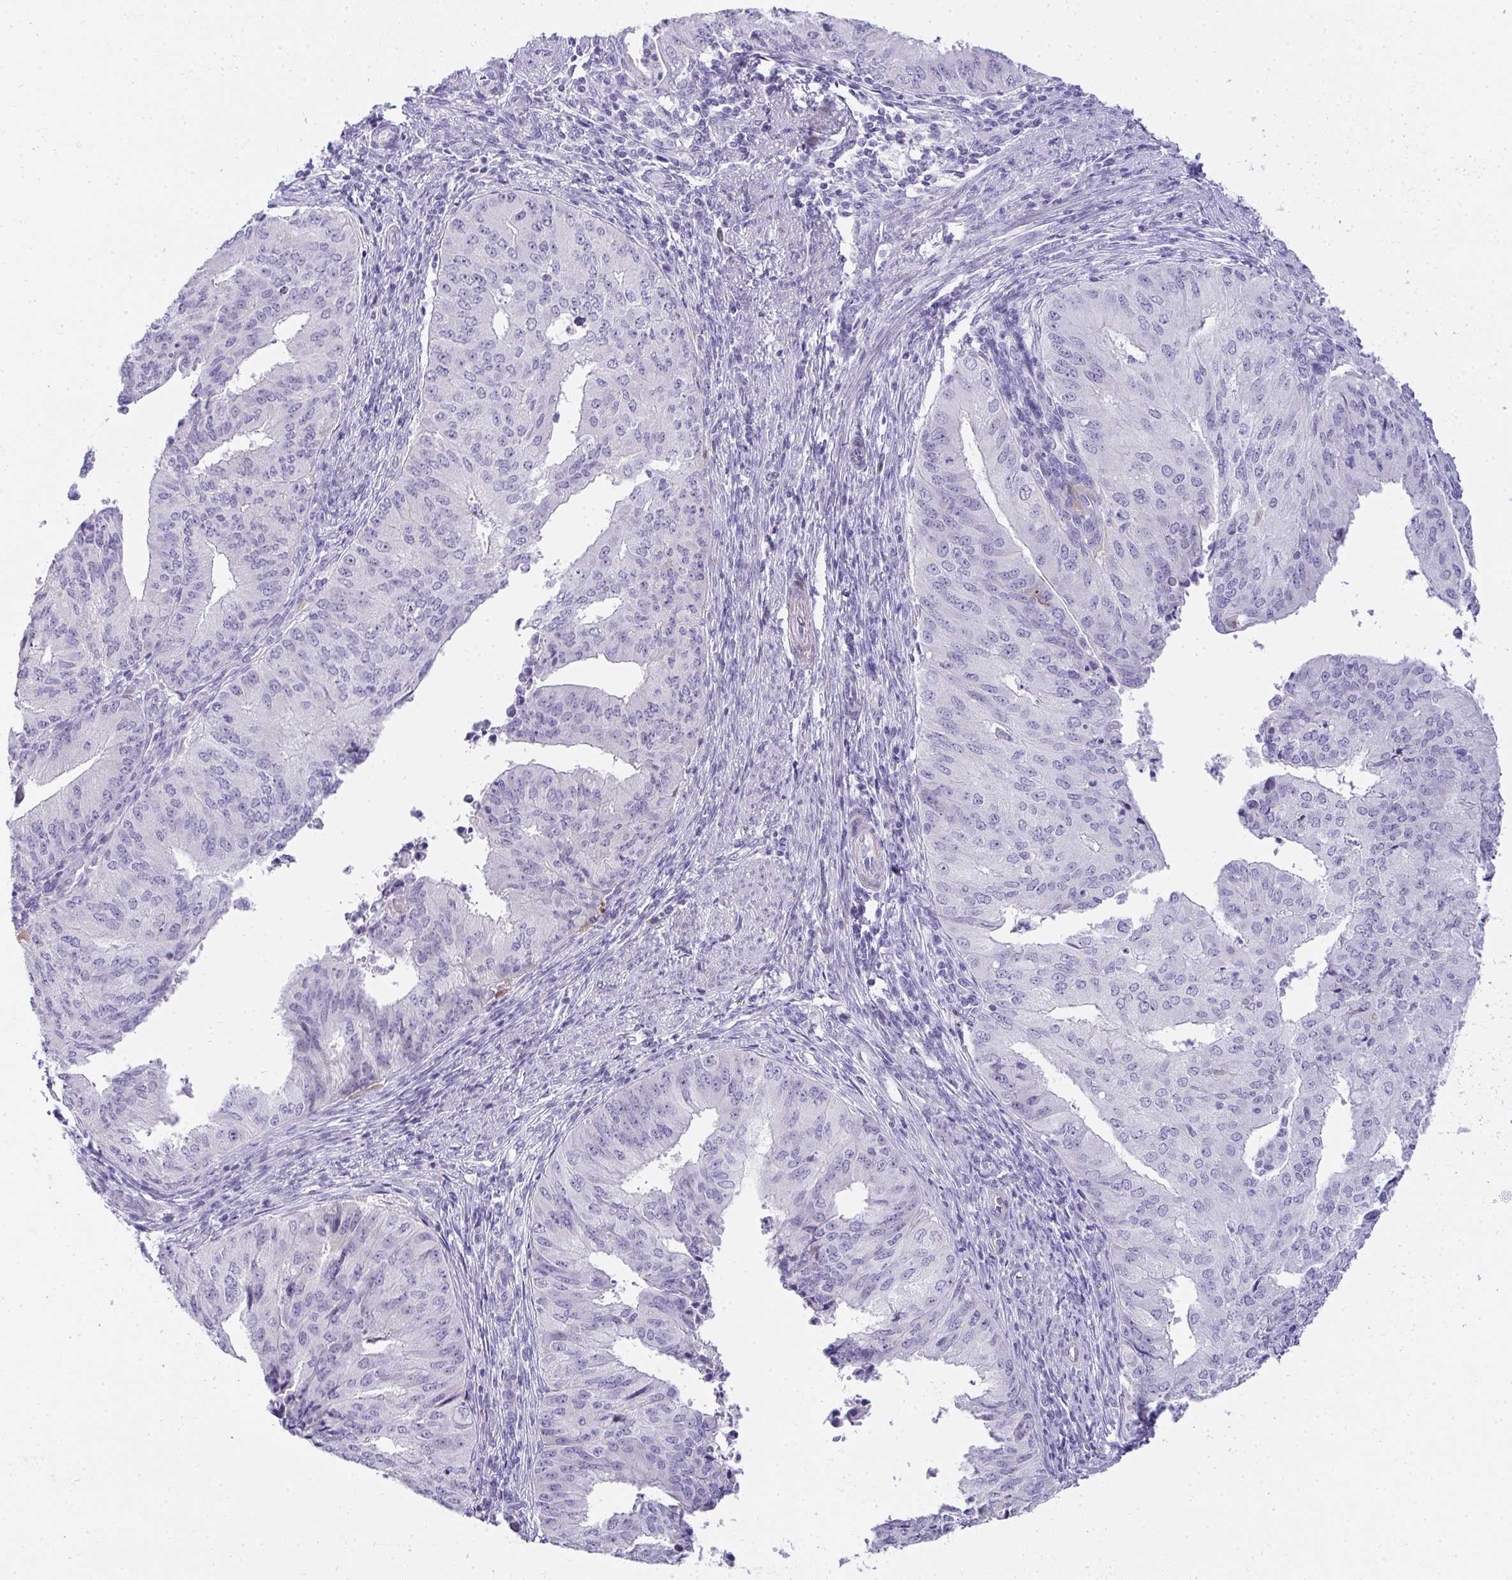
{"staining": {"intensity": "negative", "quantity": "none", "location": "none"}, "tissue": "endometrial cancer", "cell_type": "Tumor cells", "image_type": "cancer", "snomed": [{"axis": "morphology", "description": "Adenocarcinoma, NOS"}, {"axis": "topography", "description": "Endometrium"}], "caption": "Adenocarcinoma (endometrial) was stained to show a protein in brown. There is no significant staining in tumor cells.", "gene": "AK5", "patient": {"sex": "female", "age": 50}}